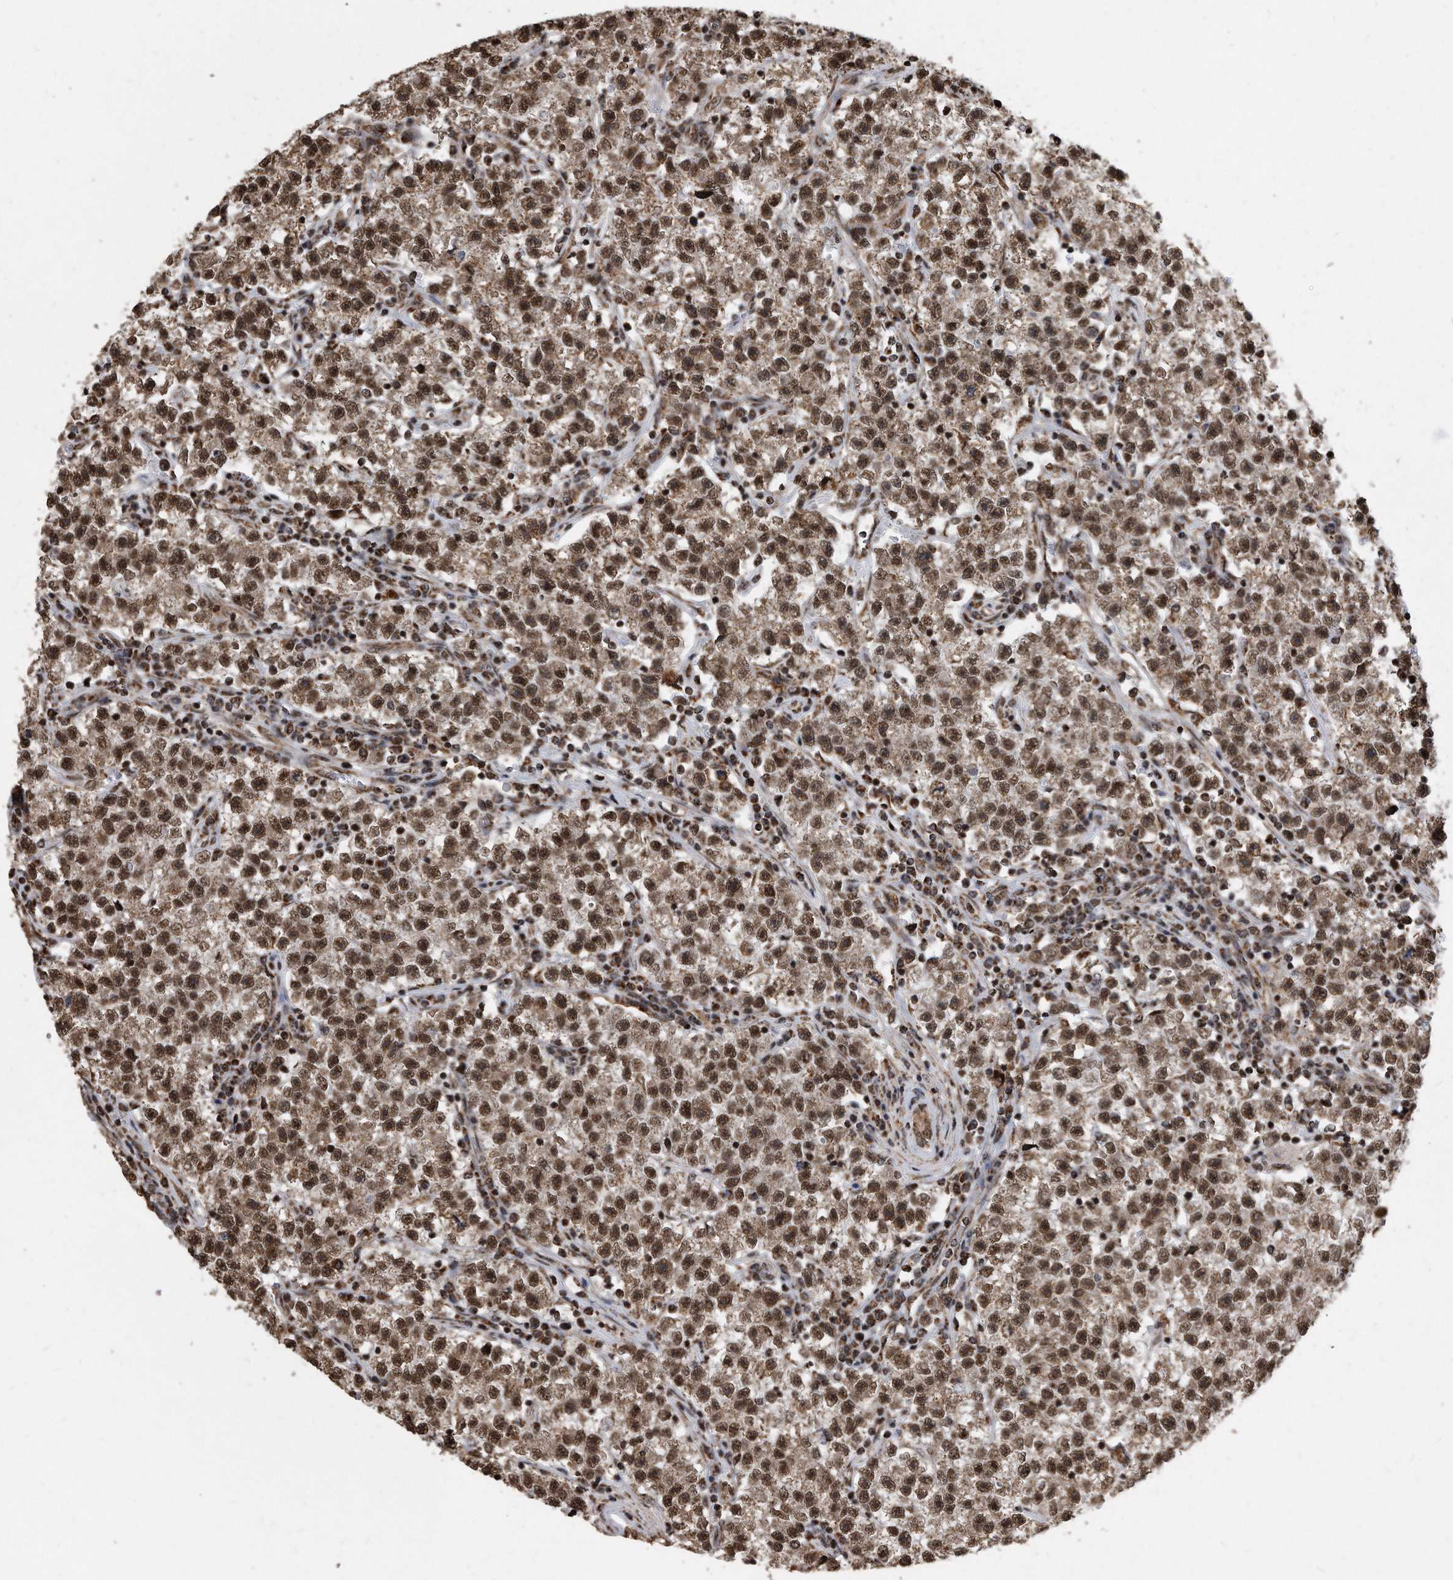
{"staining": {"intensity": "moderate", "quantity": ">75%", "location": "cytoplasmic/membranous,nuclear"}, "tissue": "testis cancer", "cell_type": "Tumor cells", "image_type": "cancer", "snomed": [{"axis": "morphology", "description": "Seminoma, NOS"}, {"axis": "topography", "description": "Testis"}], "caption": "Tumor cells exhibit medium levels of moderate cytoplasmic/membranous and nuclear positivity in about >75% of cells in testis cancer.", "gene": "DUSP22", "patient": {"sex": "male", "age": 22}}